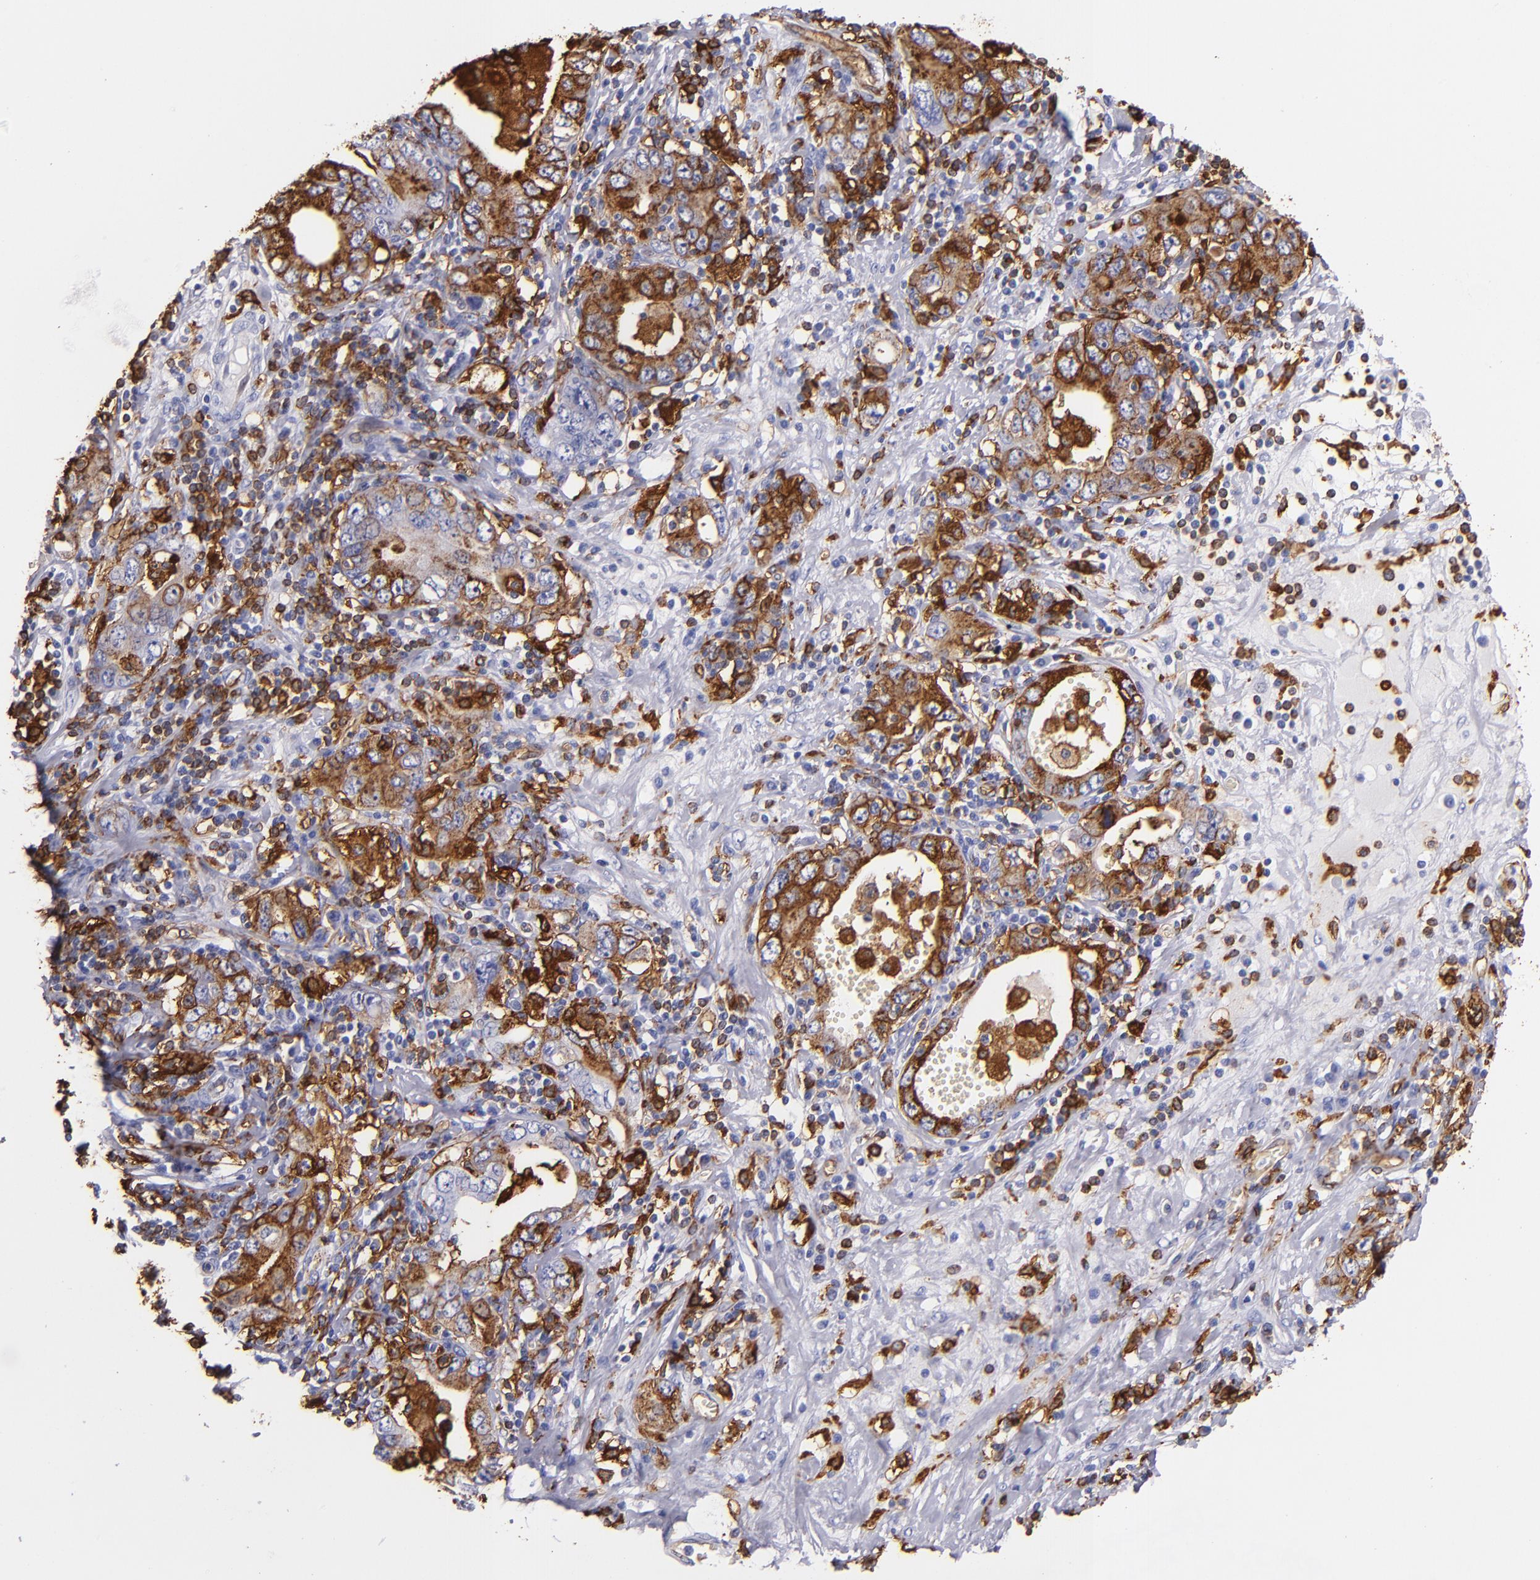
{"staining": {"intensity": "moderate", "quantity": "25%-75%", "location": "cytoplasmic/membranous"}, "tissue": "stomach cancer", "cell_type": "Tumor cells", "image_type": "cancer", "snomed": [{"axis": "morphology", "description": "Adenocarcinoma, NOS"}, {"axis": "topography", "description": "Stomach, lower"}], "caption": "The photomicrograph demonstrates a brown stain indicating the presence of a protein in the cytoplasmic/membranous of tumor cells in stomach cancer (adenocarcinoma).", "gene": "HLA-DRA", "patient": {"sex": "female", "age": 93}}